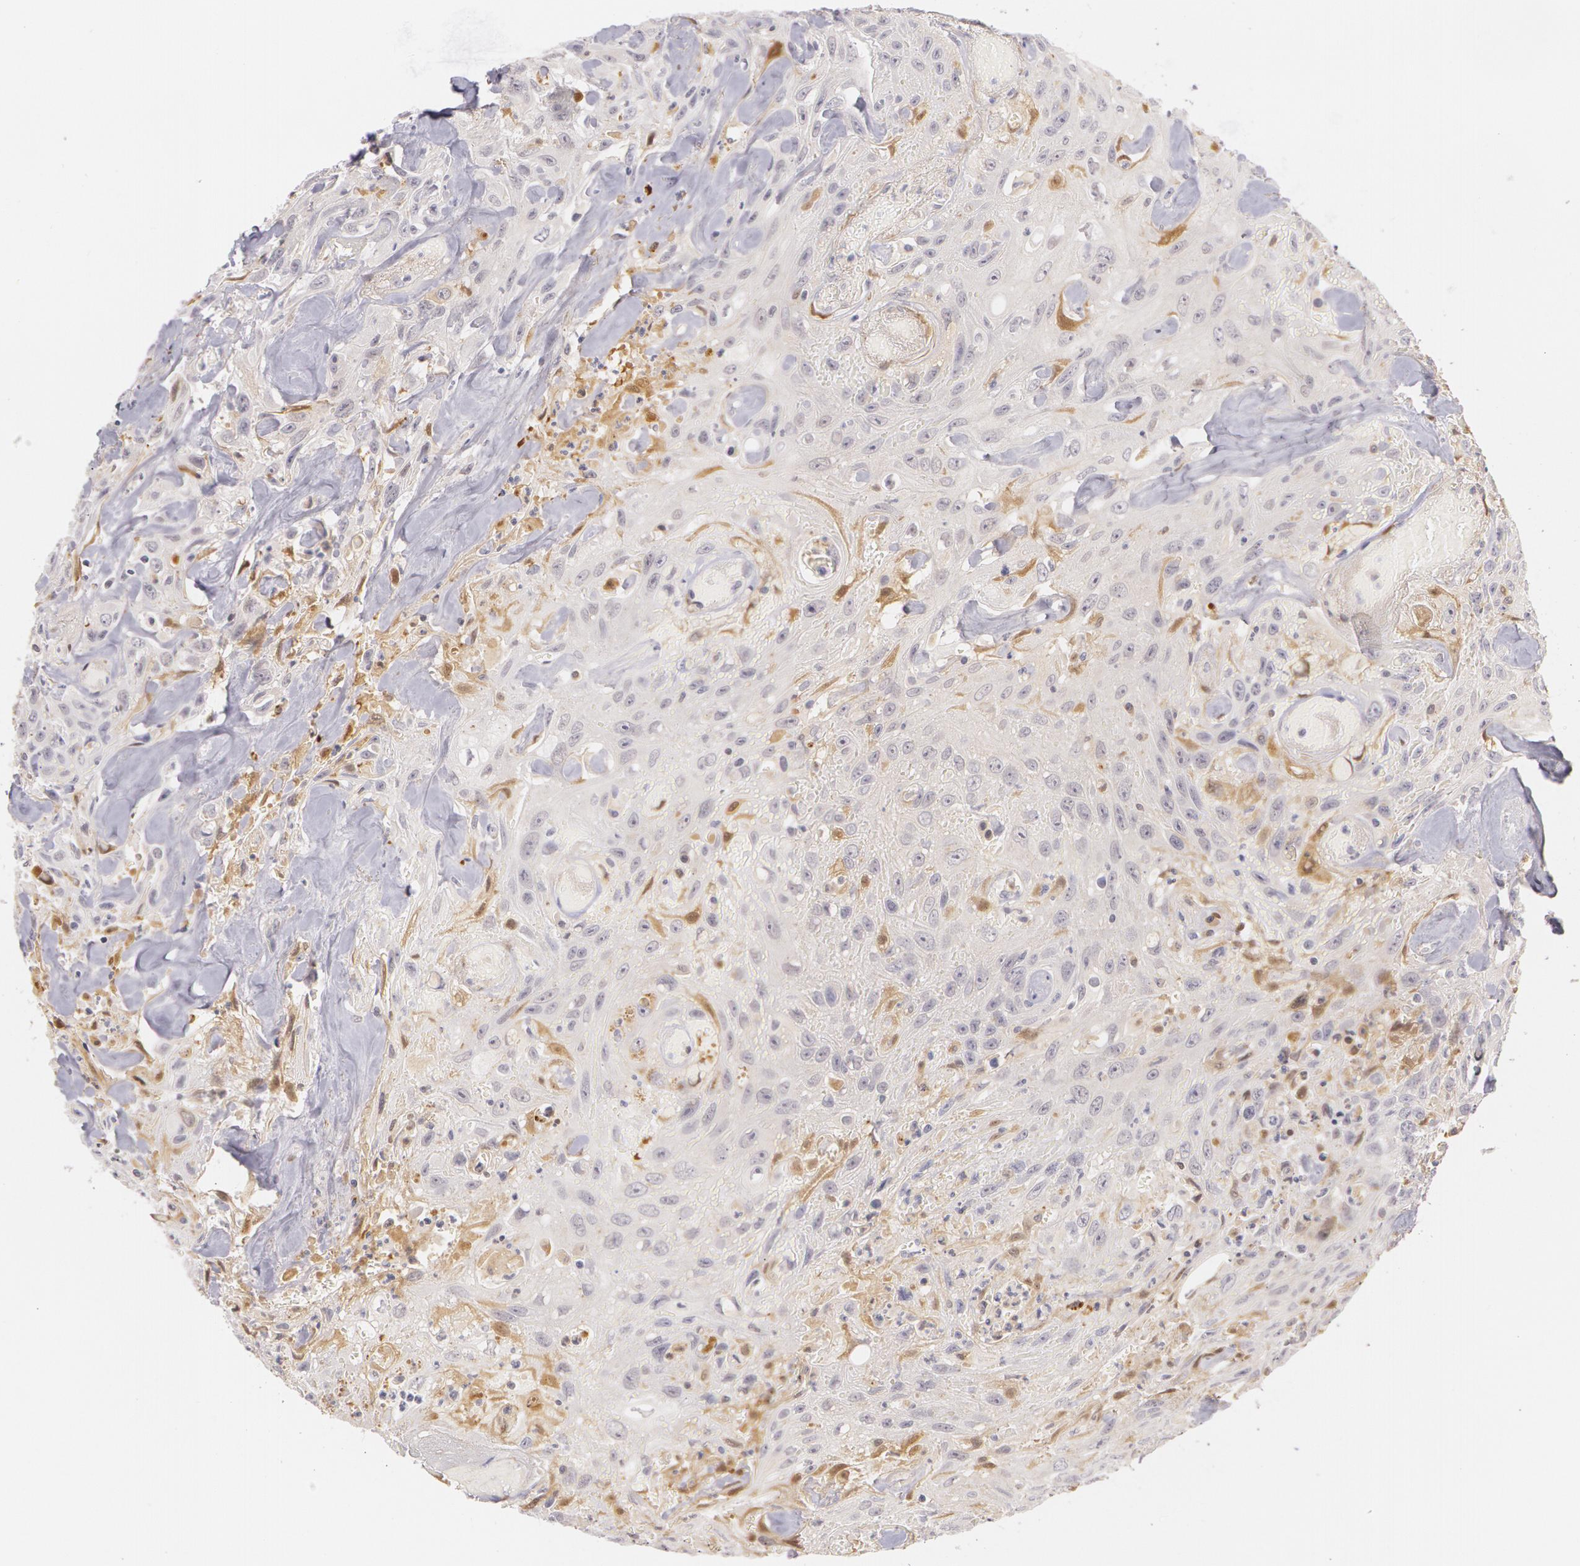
{"staining": {"intensity": "negative", "quantity": "none", "location": "none"}, "tissue": "urothelial cancer", "cell_type": "Tumor cells", "image_type": "cancer", "snomed": [{"axis": "morphology", "description": "Urothelial carcinoma, High grade"}, {"axis": "topography", "description": "Urinary bladder"}], "caption": "Immunohistochemistry micrograph of human urothelial carcinoma (high-grade) stained for a protein (brown), which displays no positivity in tumor cells.", "gene": "LBP", "patient": {"sex": "female", "age": 84}}